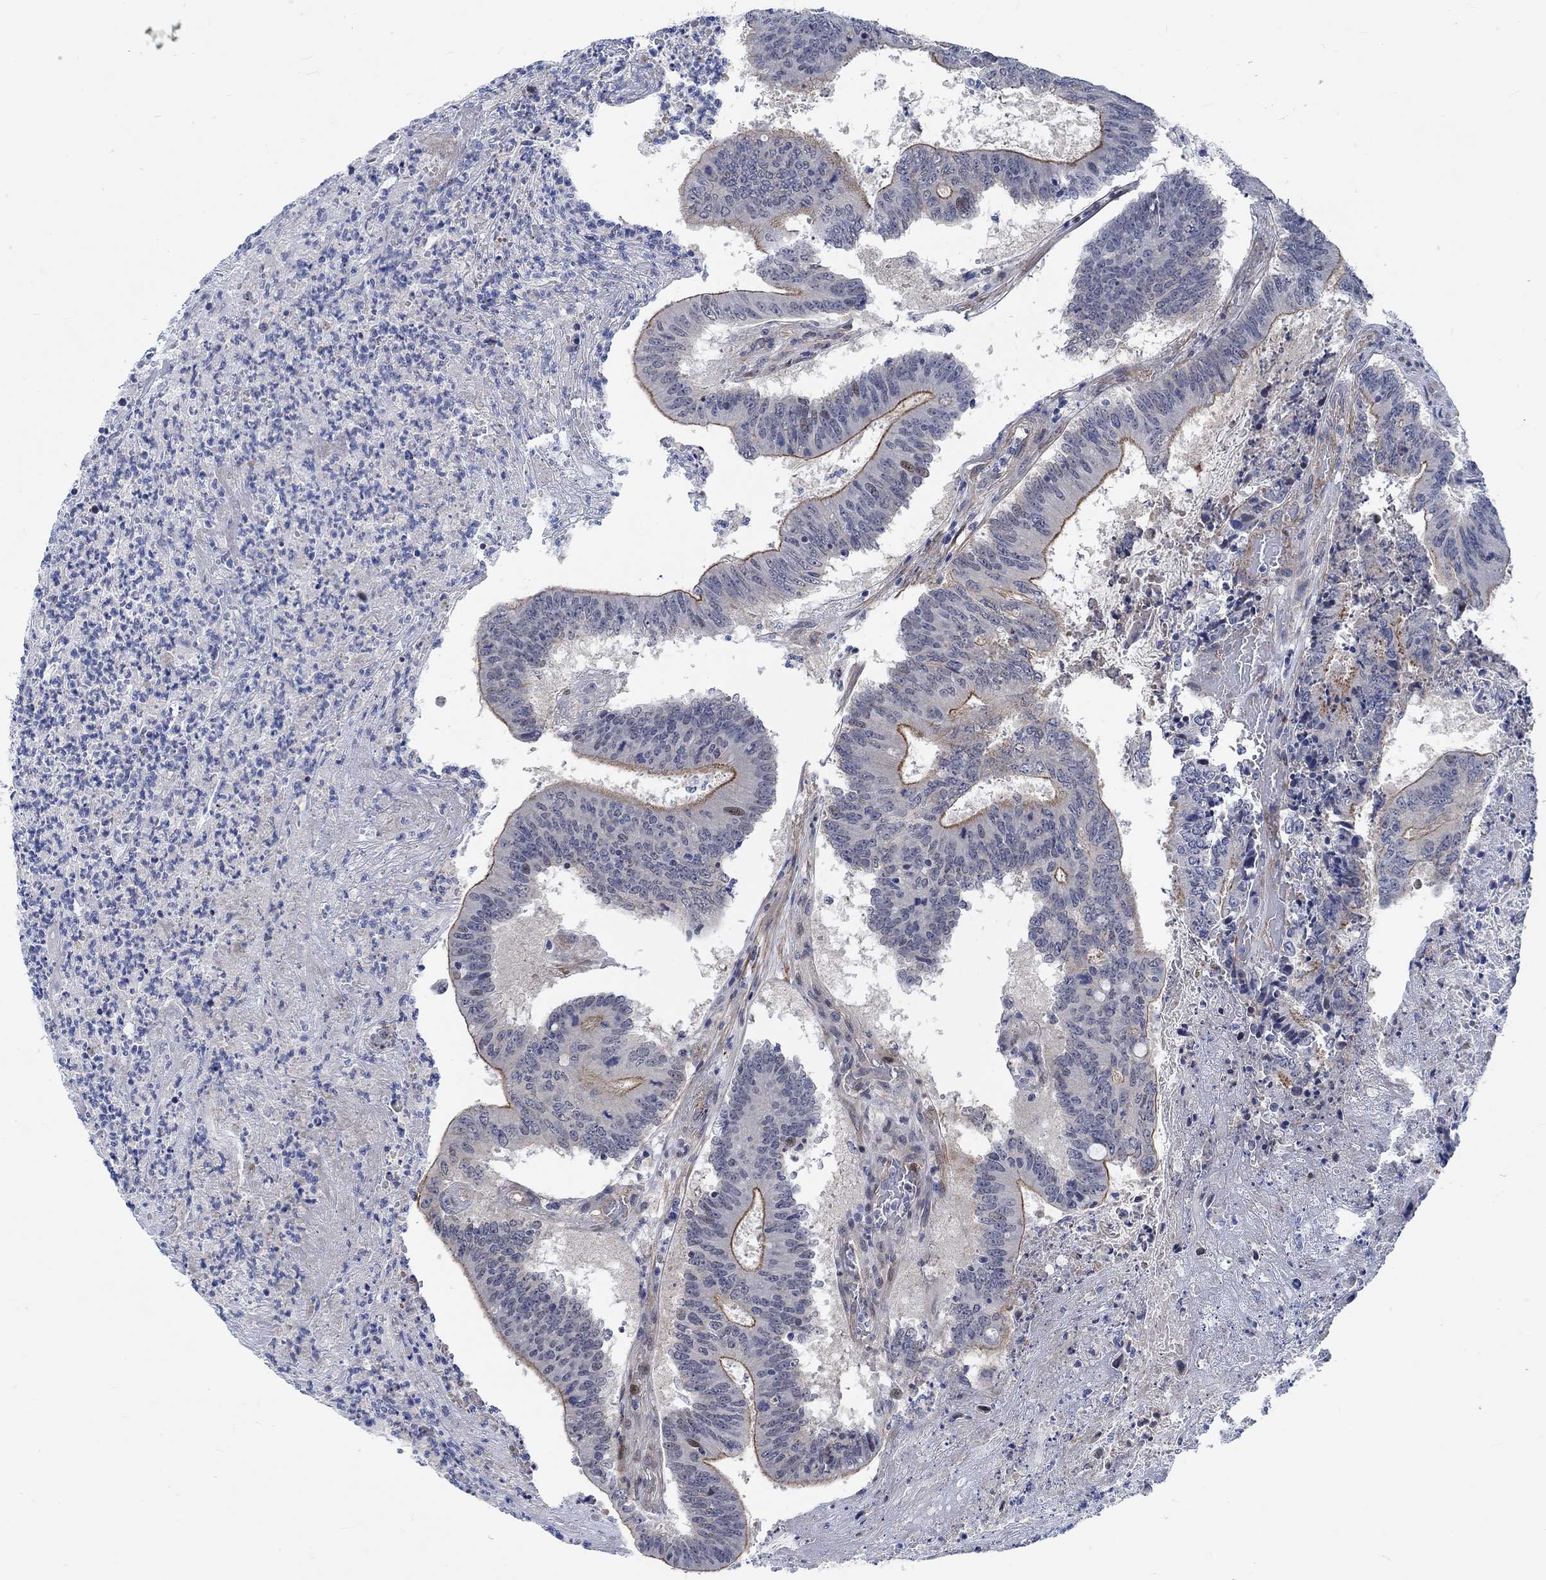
{"staining": {"intensity": "strong", "quantity": "<25%", "location": "cytoplasmic/membranous"}, "tissue": "colorectal cancer", "cell_type": "Tumor cells", "image_type": "cancer", "snomed": [{"axis": "morphology", "description": "Adenocarcinoma, NOS"}, {"axis": "topography", "description": "Colon"}], "caption": "Immunohistochemical staining of colorectal adenocarcinoma reveals medium levels of strong cytoplasmic/membranous positivity in approximately <25% of tumor cells. (DAB (3,3'-diaminobenzidine) IHC, brown staining for protein, blue staining for nuclei).", "gene": "KCNH8", "patient": {"sex": "female", "age": 70}}